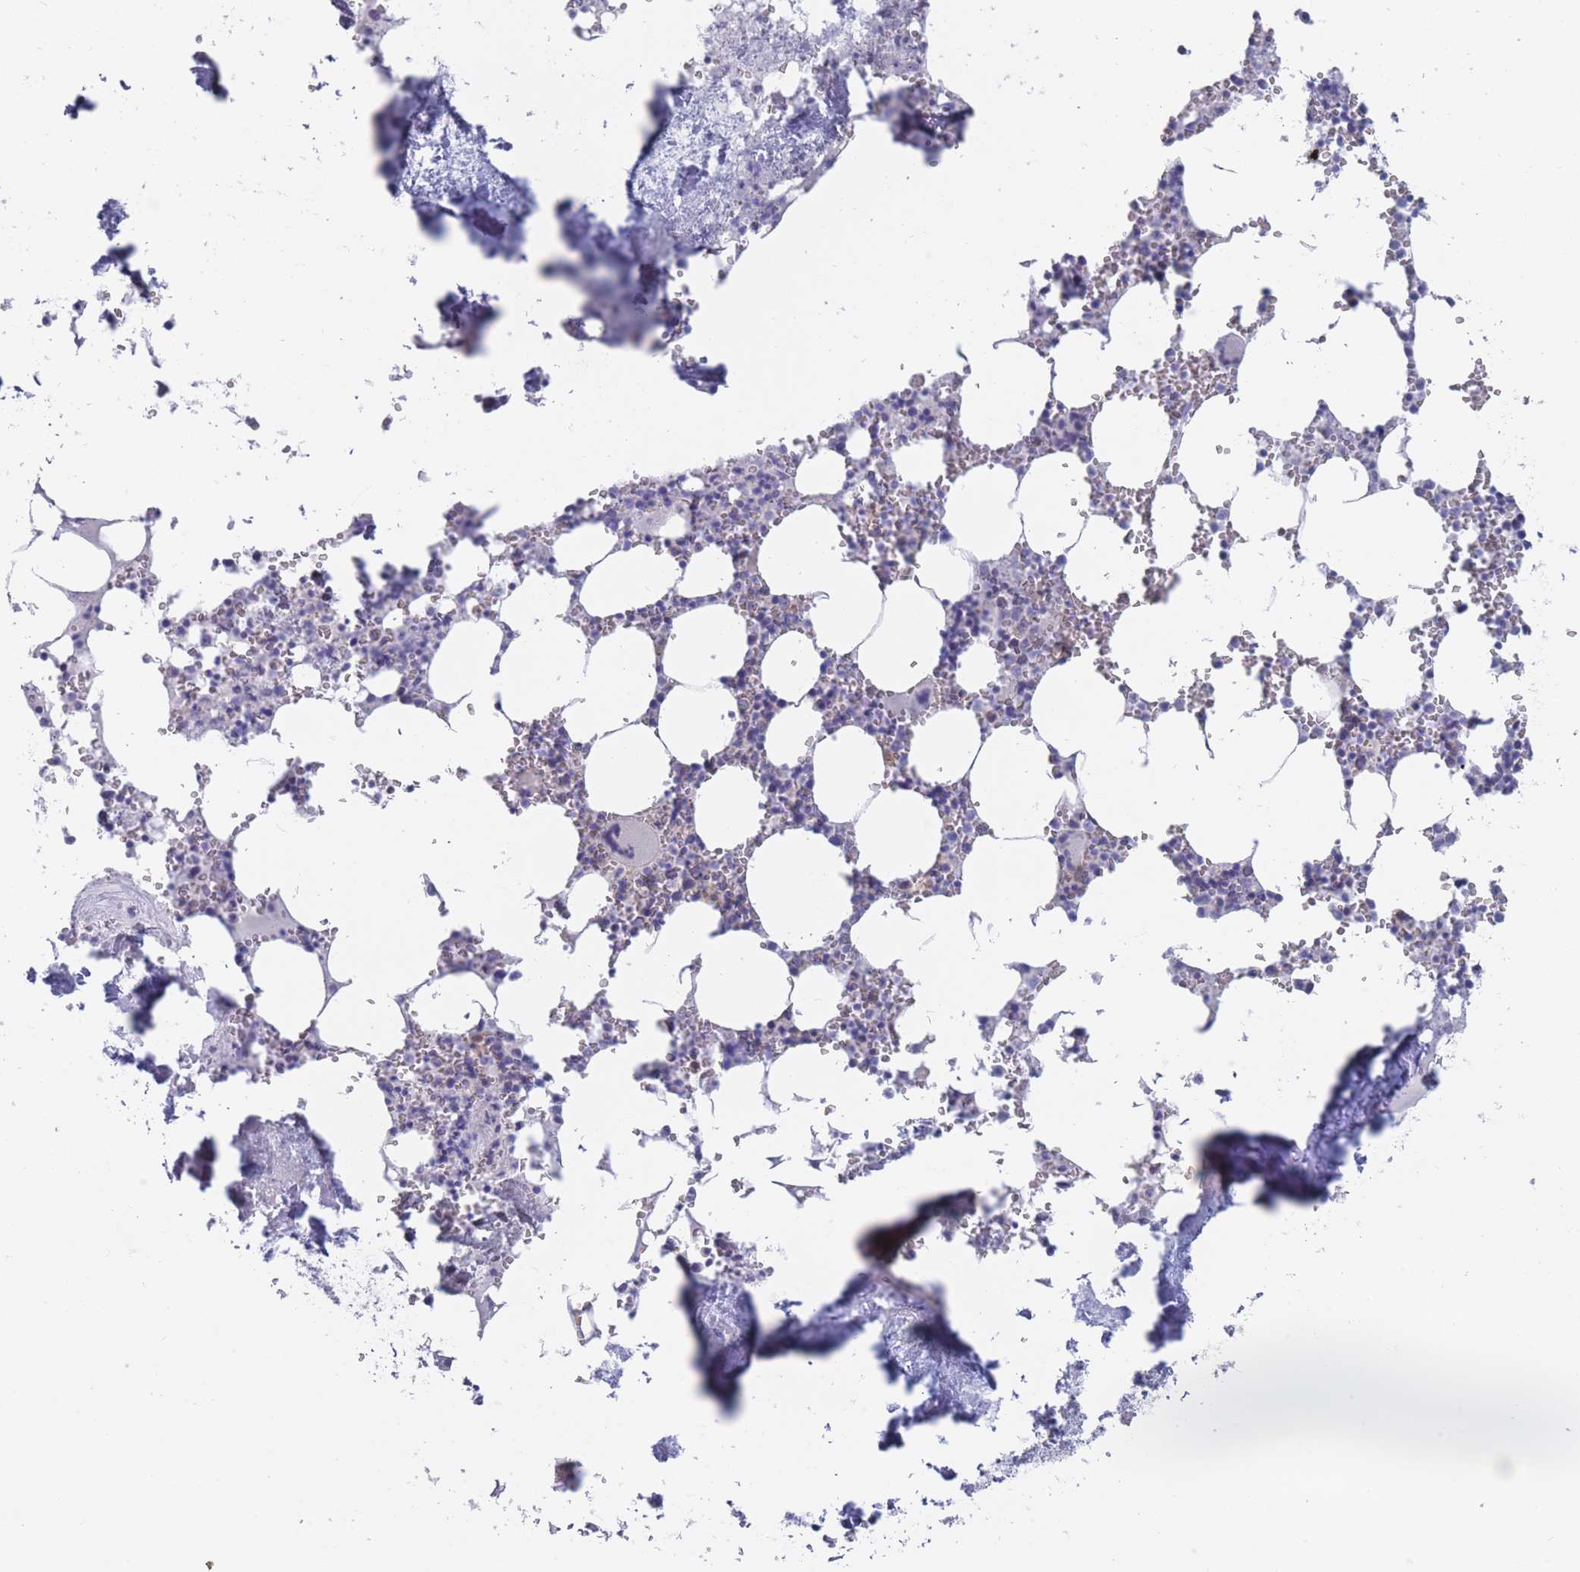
{"staining": {"intensity": "negative", "quantity": "none", "location": "none"}, "tissue": "bone marrow", "cell_type": "Hematopoietic cells", "image_type": "normal", "snomed": [{"axis": "morphology", "description": "Normal tissue, NOS"}, {"axis": "topography", "description": "Bone marrow"}], "caption": "Image shows no significant protein staining in hematopoietic cells of normal bone marrow. (Immunohistochemistry, brightfield microscopy, high magnification).", "gene": "PIGU", "patient": {"sex": "male", "age": 54}}